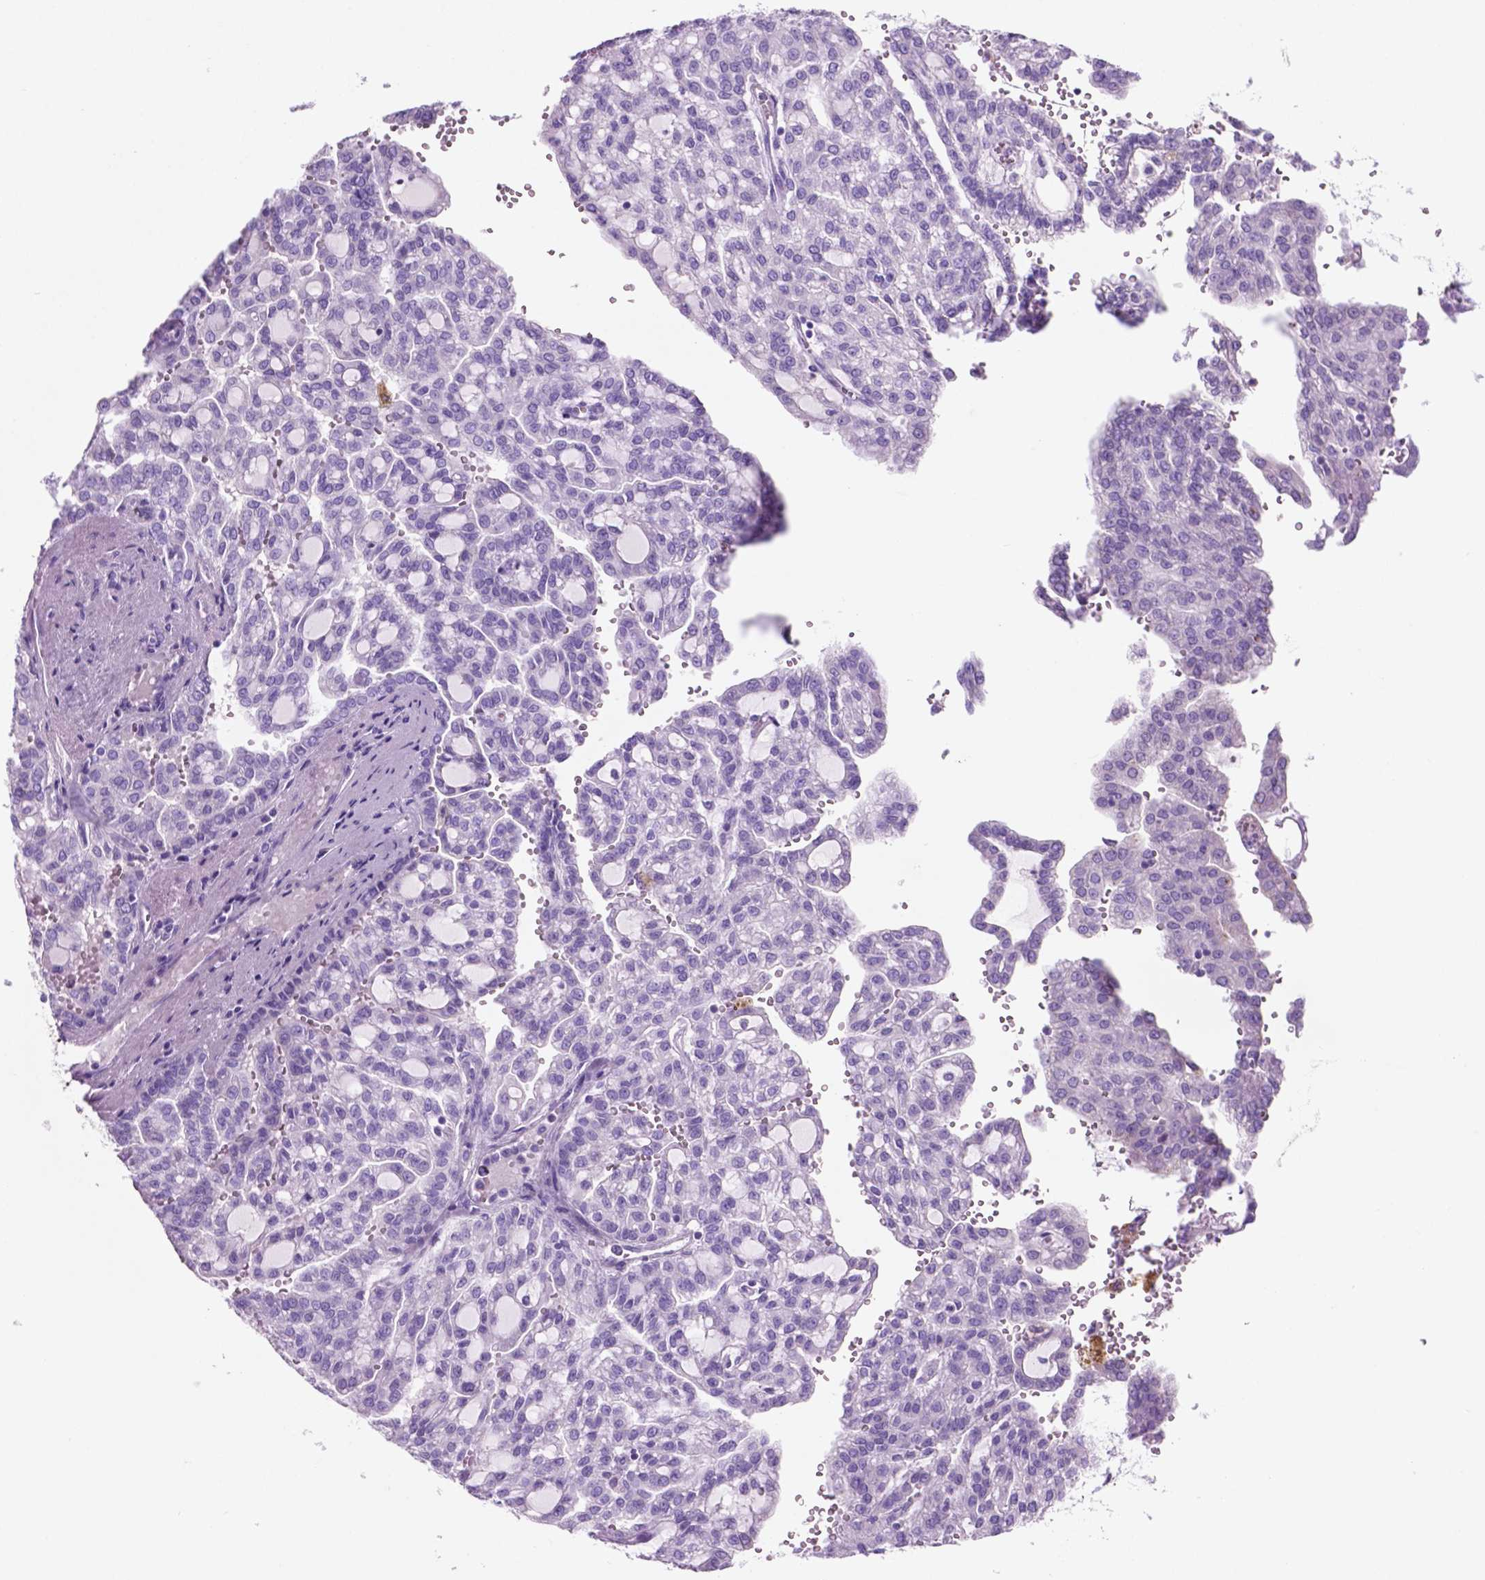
{"staining": {"intensity": "negative", "quantity": "none", "location": "none"}, "tissue": "renal cancer", "cell_type": "Tumor cells", "image_type": "cancer", "snomed": [{"axis": "morphology", "description": "Adenocarcinoma, NOS"}, {"axis": "topography", "description": "Kidney"}], "caption": "Renal adenocarcinoma was stained to show a protein in brown. There is no significant staining in tumor cells.", "gene": "POU4F1", "patient": {"sex": "male", "age": 63}}